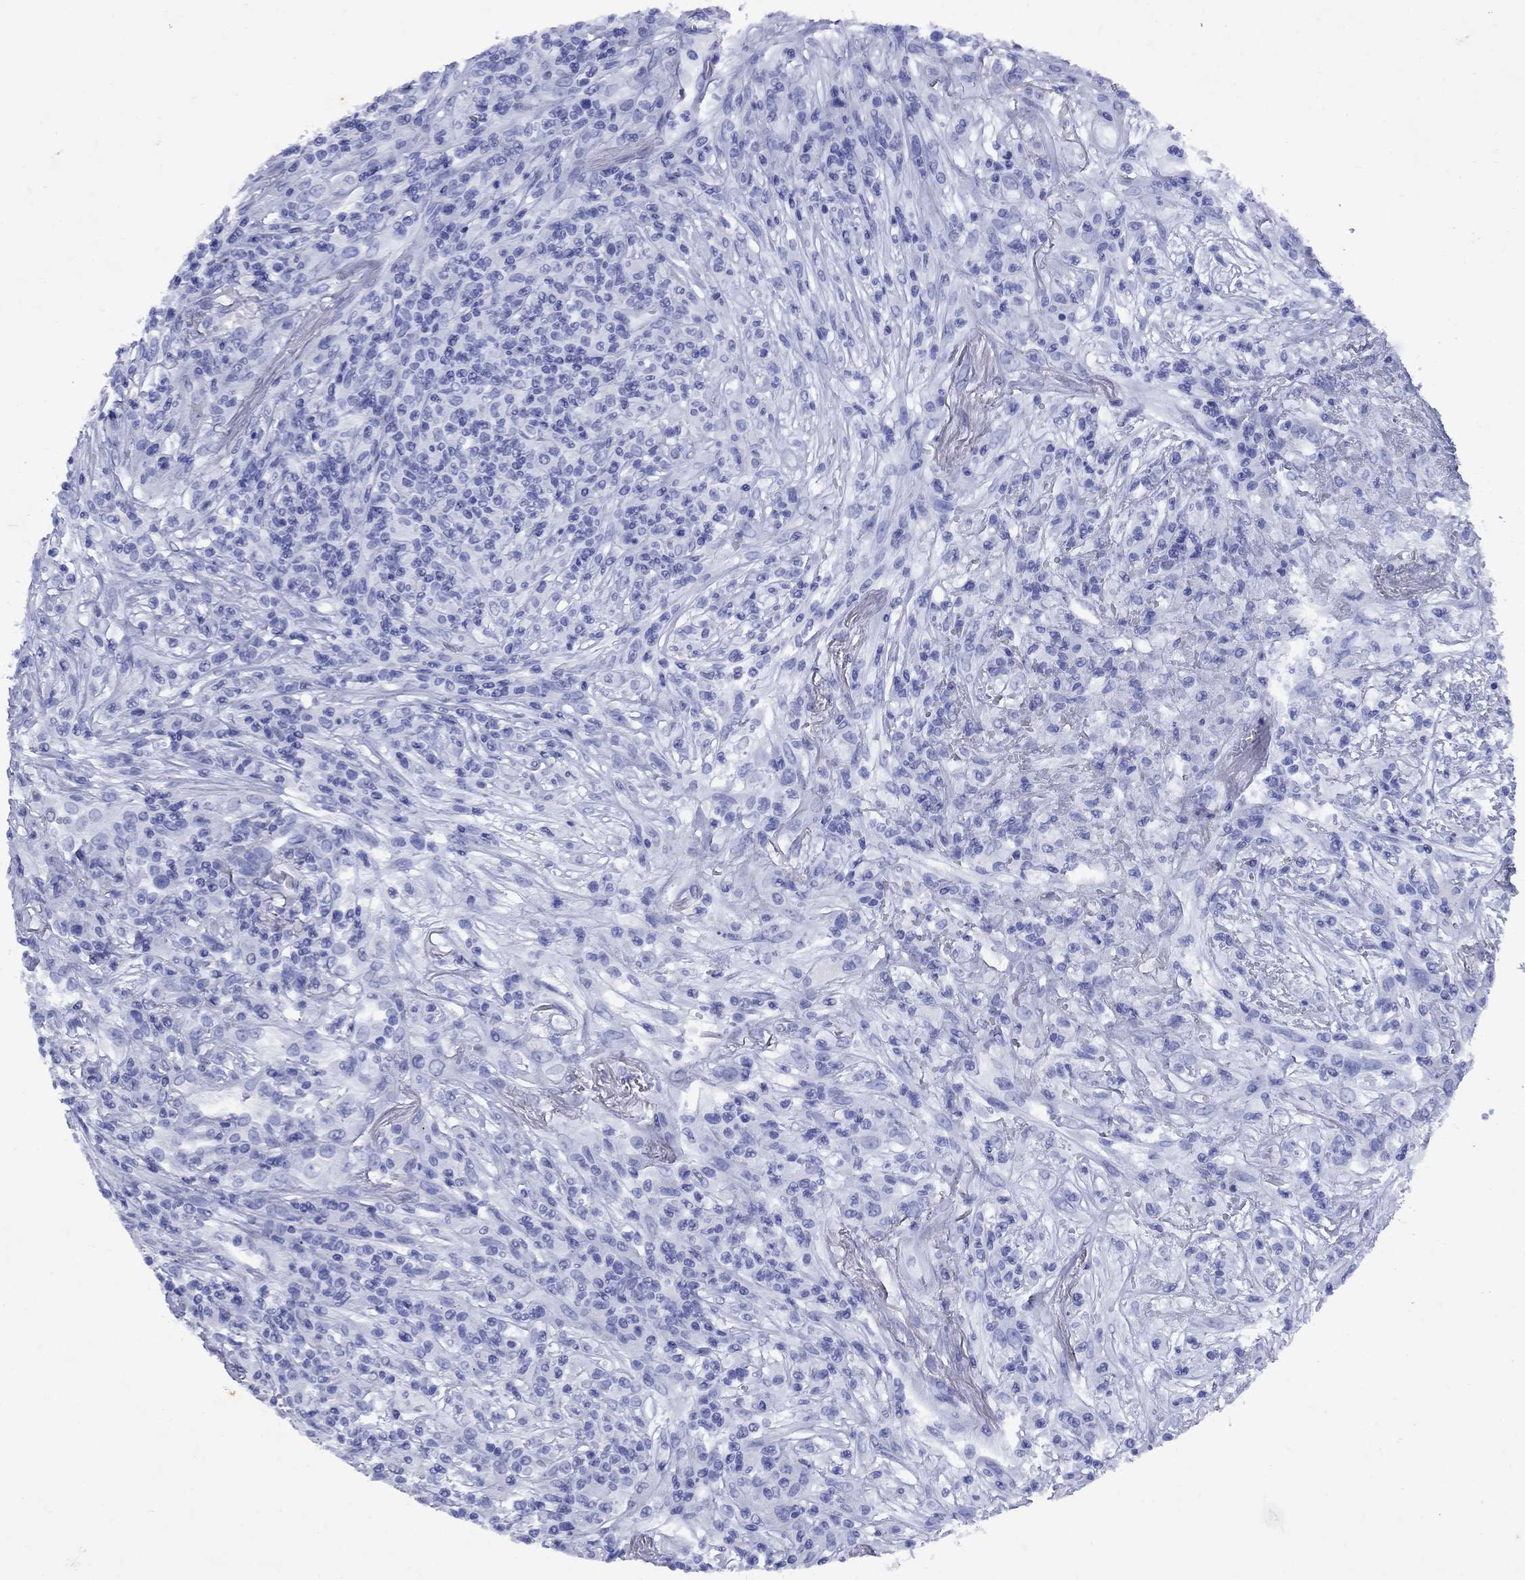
{"staining": {"intensity": "negative", "quantity": "none", "location": "none"}, "tissue": "lymphoma", "cell_type": "Tumor cells", "image_type": "cancer", "snomed": [{"axis": "morphology", "description": "Malignant lymphoma, non-Hodgkin's type, High grade"}, {"axis": "topography", "description": "Lung"}], "caption": "Immunohistochemistry (IHC) image of neoplastic tissue: high-grade malignant lymphoma, non-Hodgkin's type stained with DAB (3,3'-diaminobenzidine) displays no significant protein positivity in tumor cells.", "gene": "CD1A", "patient": {"sex": "male", "age": 79}}